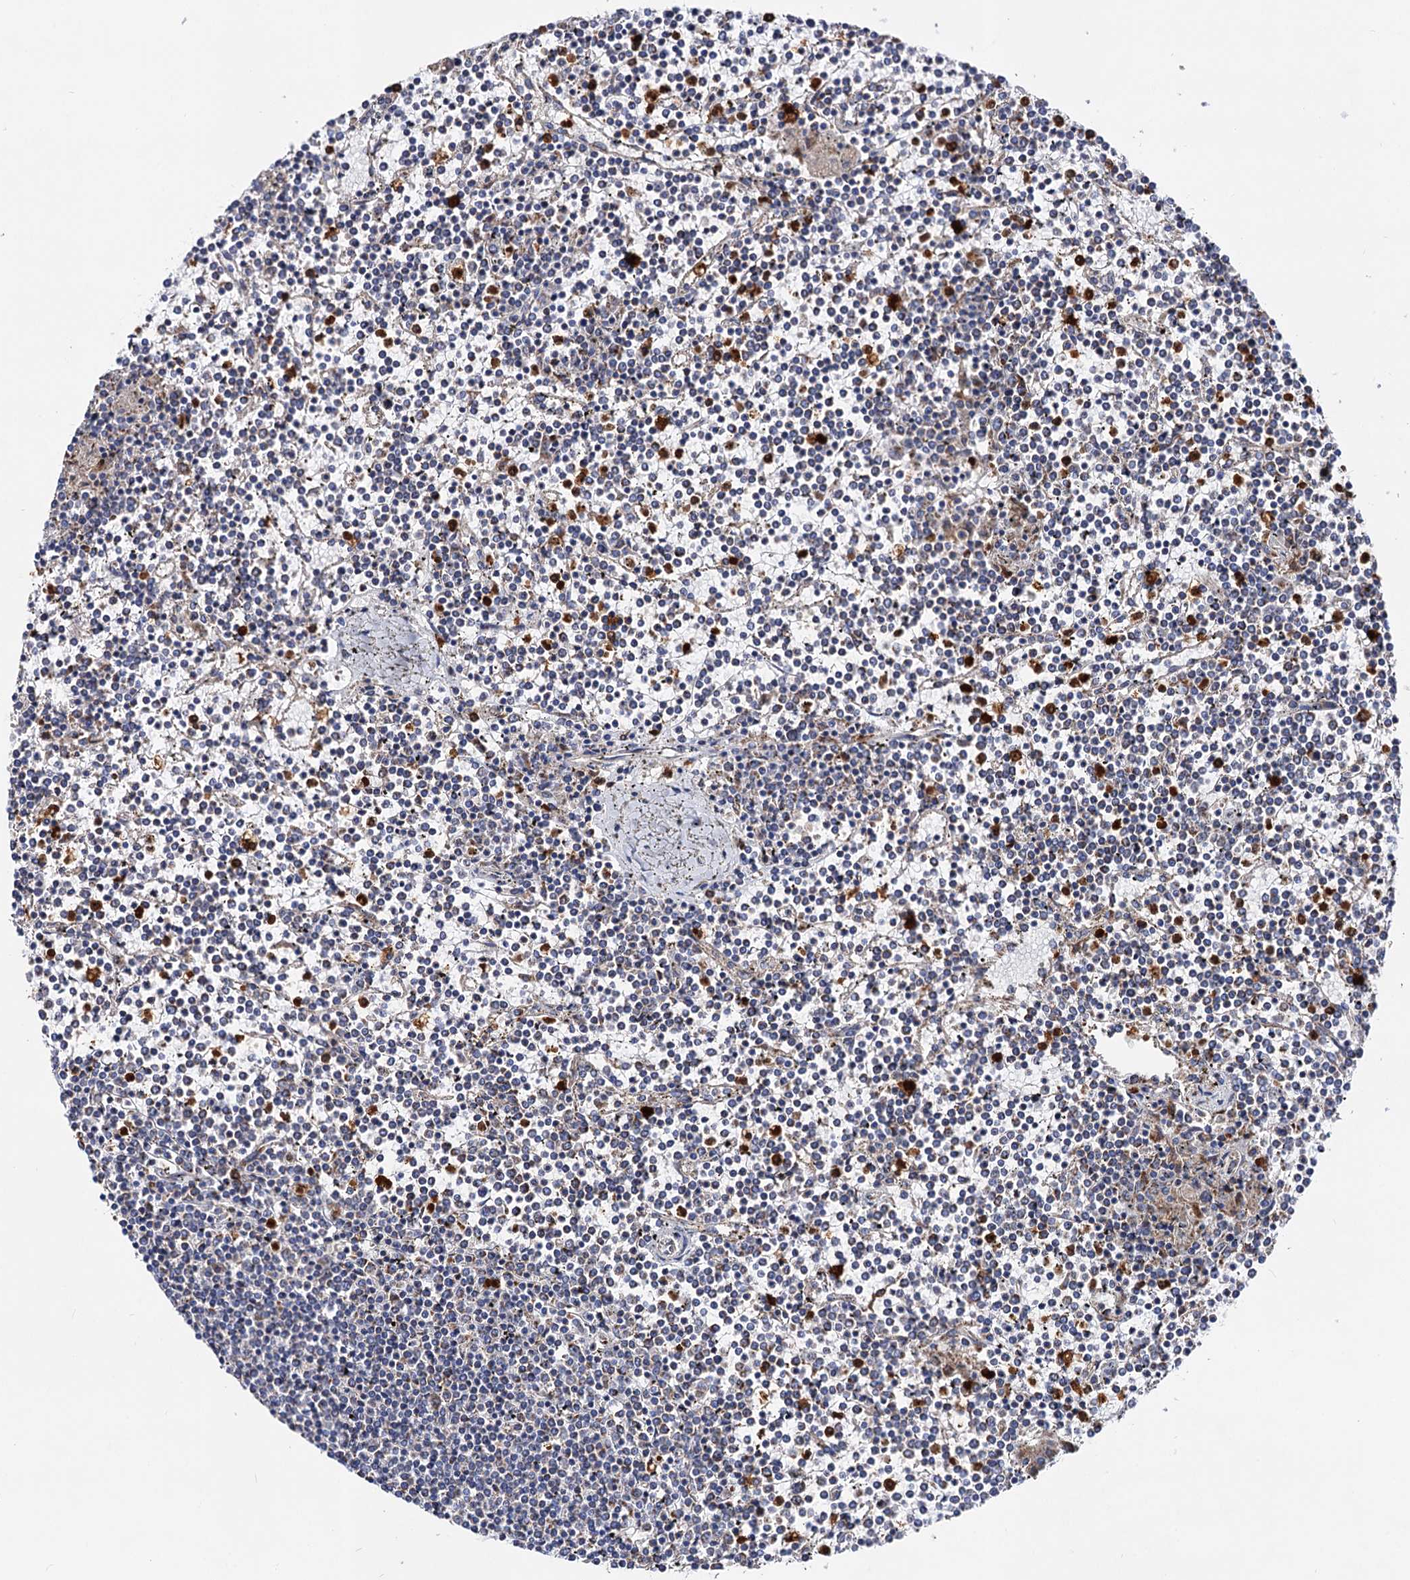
{"staining": {"intensity": "negative", "quantity": "none", "location": "none"}, "tissue": "lymphoma", "cell_type": "Tumor cells", "image_type": "cancer", "snomed": [{"axis": "morphology", "description": "Malignant lymphoma, non-Hodgkin's type, Low grade"}, {"axis": "topography", "description": "Spleen"}], "caption": "Tumor cells are negative for brown protein staining in low-grade malignant lymphoma, non-Hodgkin's type.", "gene": "ACAD9", "patient": {"sex": "female", "age": 19}}